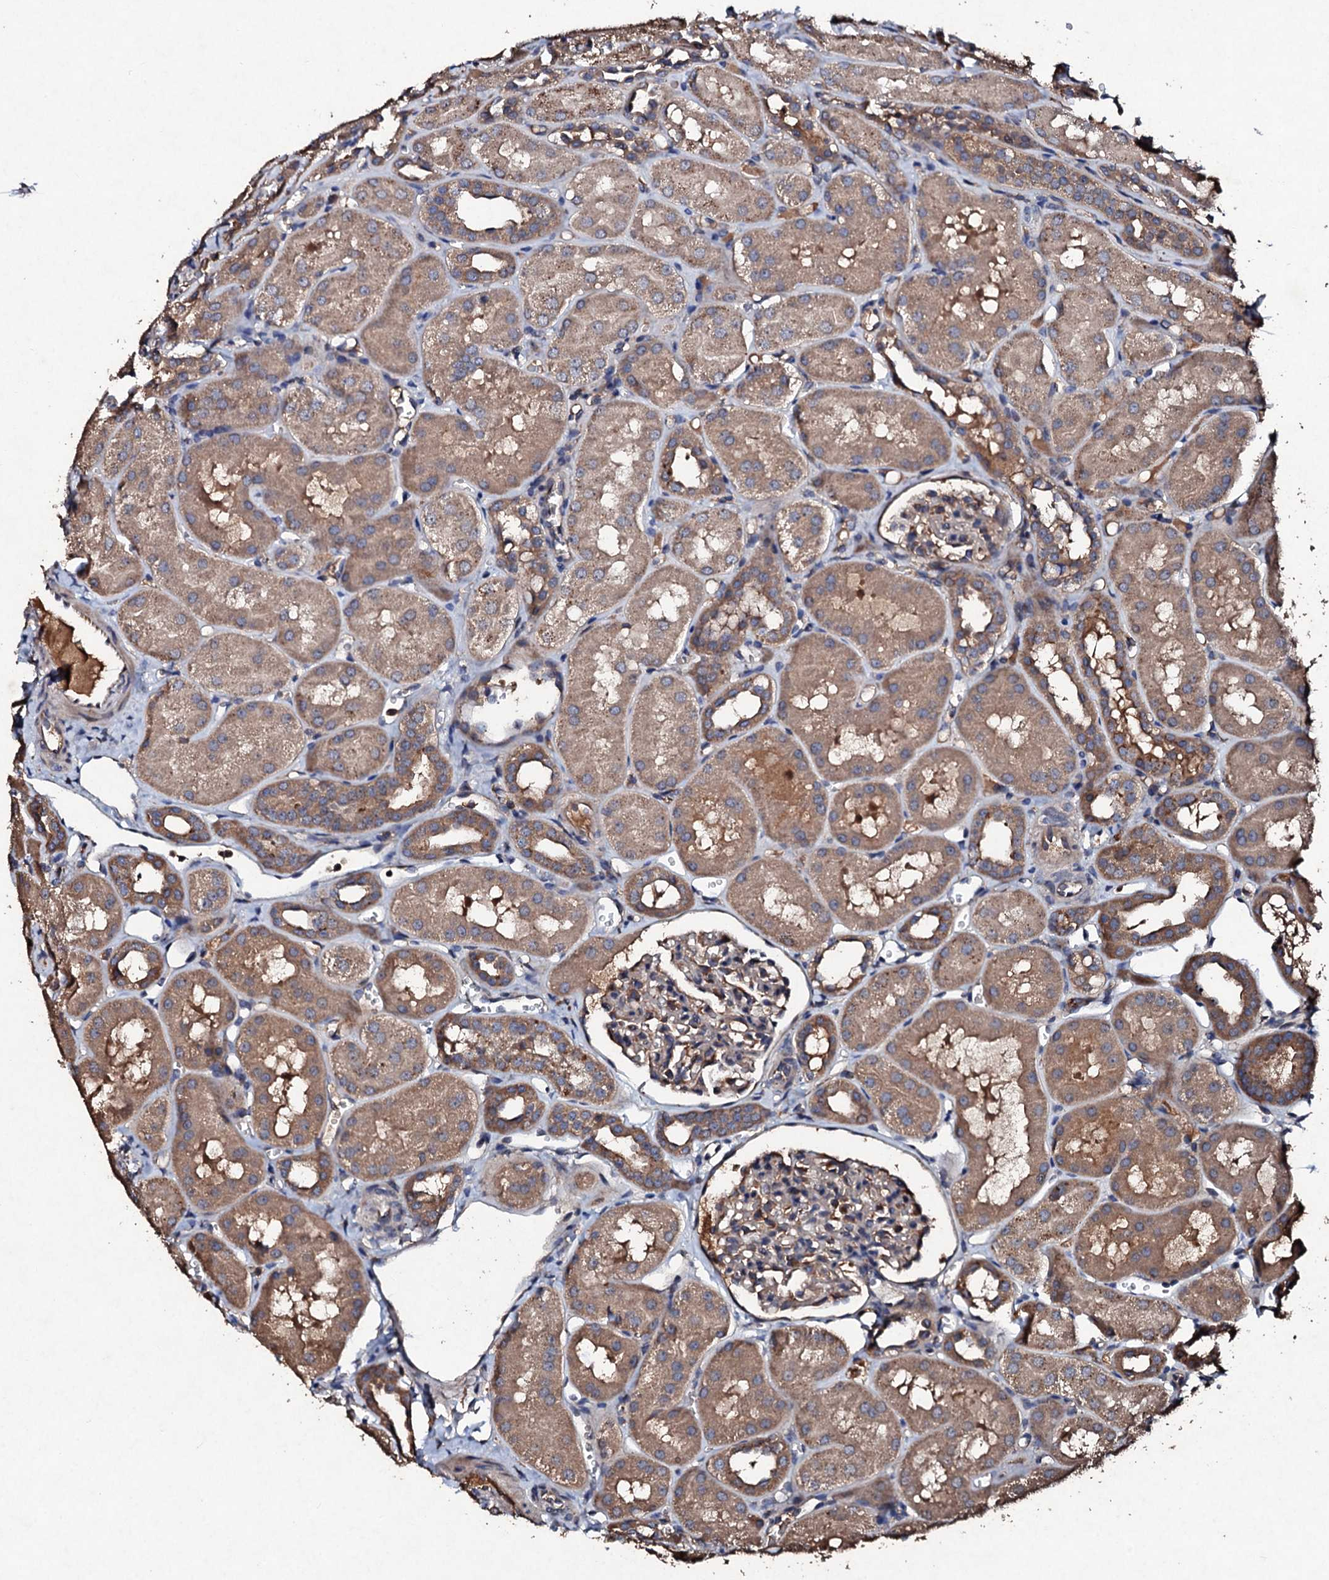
{"staining": {"intensity": "moderate", "quantity": "<25%", "location": "cytoplasmic/membranous"}, "tissue": "kidney", "cell_type": "Cells in glomeruli", "image_type": "normal", "snomed": [{"axis": "morphology", "description": "Normal tissue, NOS"}, {"axis": "topography", "description": "Kidney"}, {"axis": "topography", "description": "Urinary bladder"}], "caption": "A low amount of moderate cytoplasmic/membranous staining is seen in about <25% of cells in glomeruli in normal kidney. Immunohistochemistry (ihc) stains the protein of interest in brown and the nuclei are stained blue.", "gene": "KERA", "patient": {"sex": "male", "age": 16}}